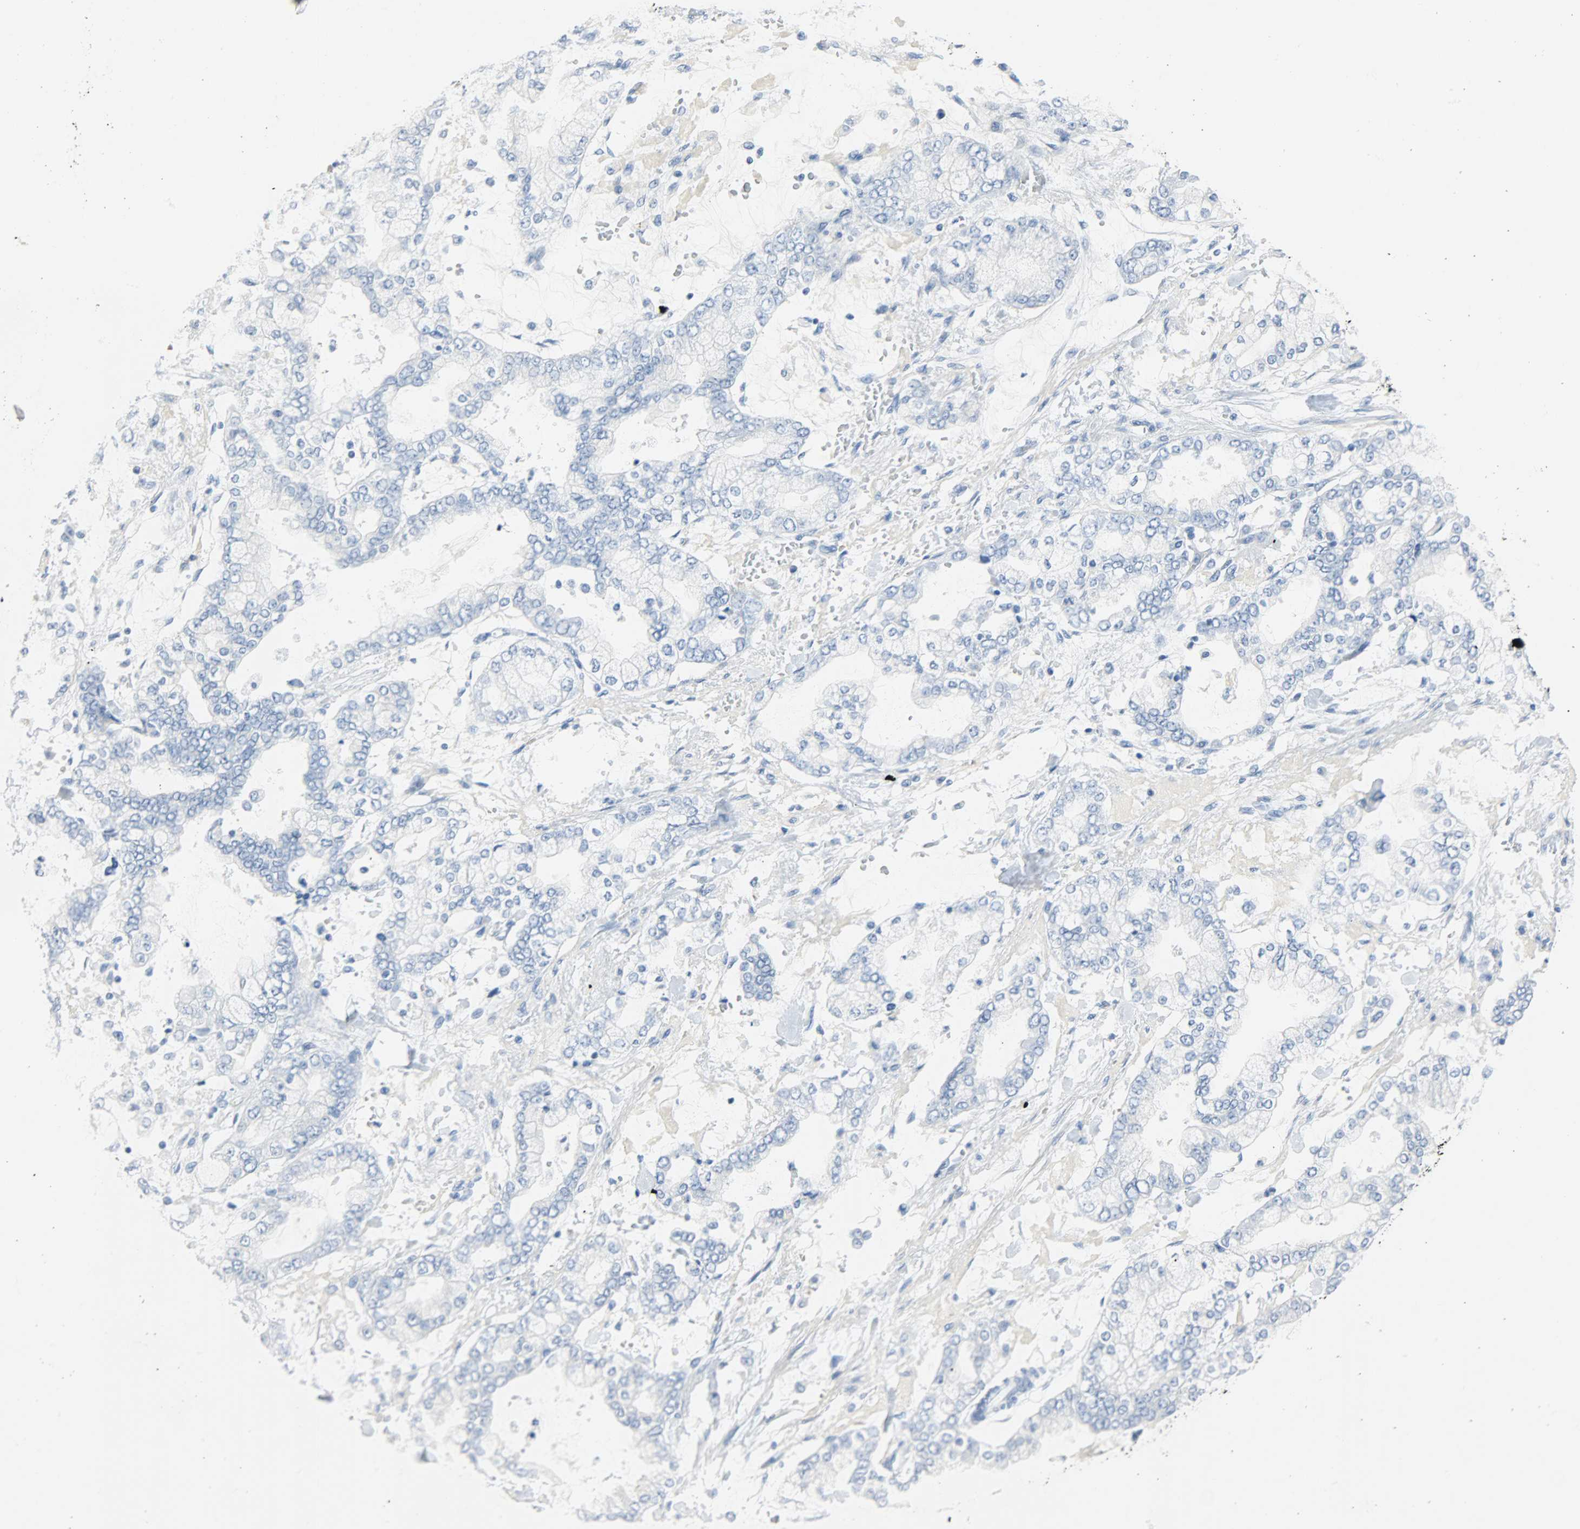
{"staining": {"intensity": "negative", "quantity": "none", "location": "none"}, "tissue": "stomach cancer", "cell_type": "Tumor cells", "image_type": "cancer", "snomed": [{"axis": "morphology", "description": "Normal tissue, NOS"}, {"axis": "morphology", "description": "Adenocarcinoma, NOS"}, {"axis": "topography", "description": "Stomach, upper"}, {"axis": "topography", "description": "Stomach"}], "caption": "Immunohistochemistry (IHC) histopathology image of neoplastic tissue: human stomach cancer (adenocarcinoma) stained with DAB (3,3'-diaminobenzidine) shows no significant protein expression in tumor cells. (DAB immunohistochemistry visualized using brightfield microscopy, high magnification).", "gene": "CA3", "patient": {"sex": "male", "age": 76}}